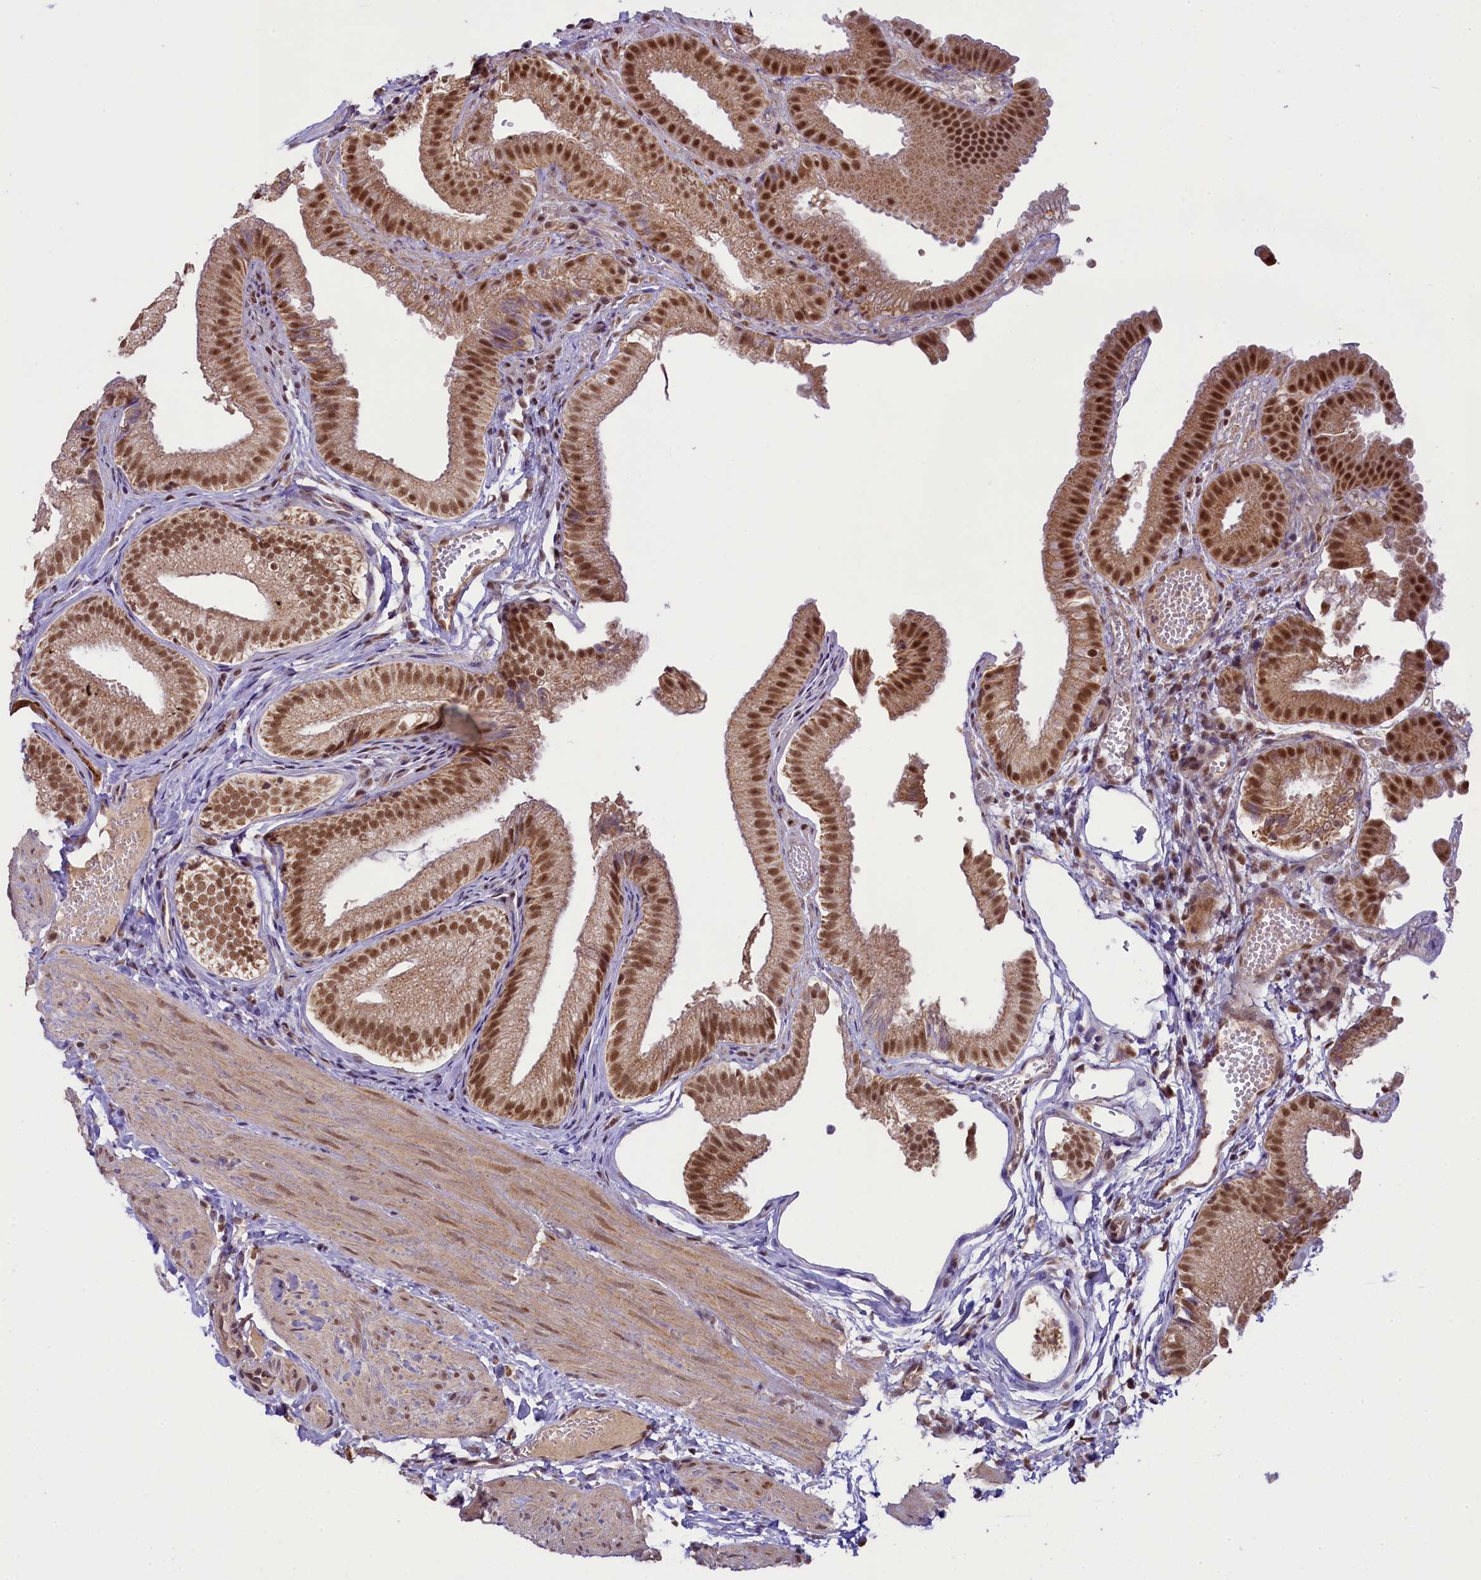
{"staining": {"intensity": "strong", "quantity": ">75%", "location": "nuclear"}, "tissue": "gallbladder", "cell_type": "Glandular cells", "image_type": "normal", "snomed": [{"axis": "morphology", "description": "Normal tissue, NOS"}, {"axis": "topography", "description": "Gallbladder"}], "caption": "This image demonstrates IHC staining of normal gallbladder, with high strong nuclear expression in approximately >75% of glandular cells.", "gene": "PAF1", "patient": {"sex": "female", "age": 30}}